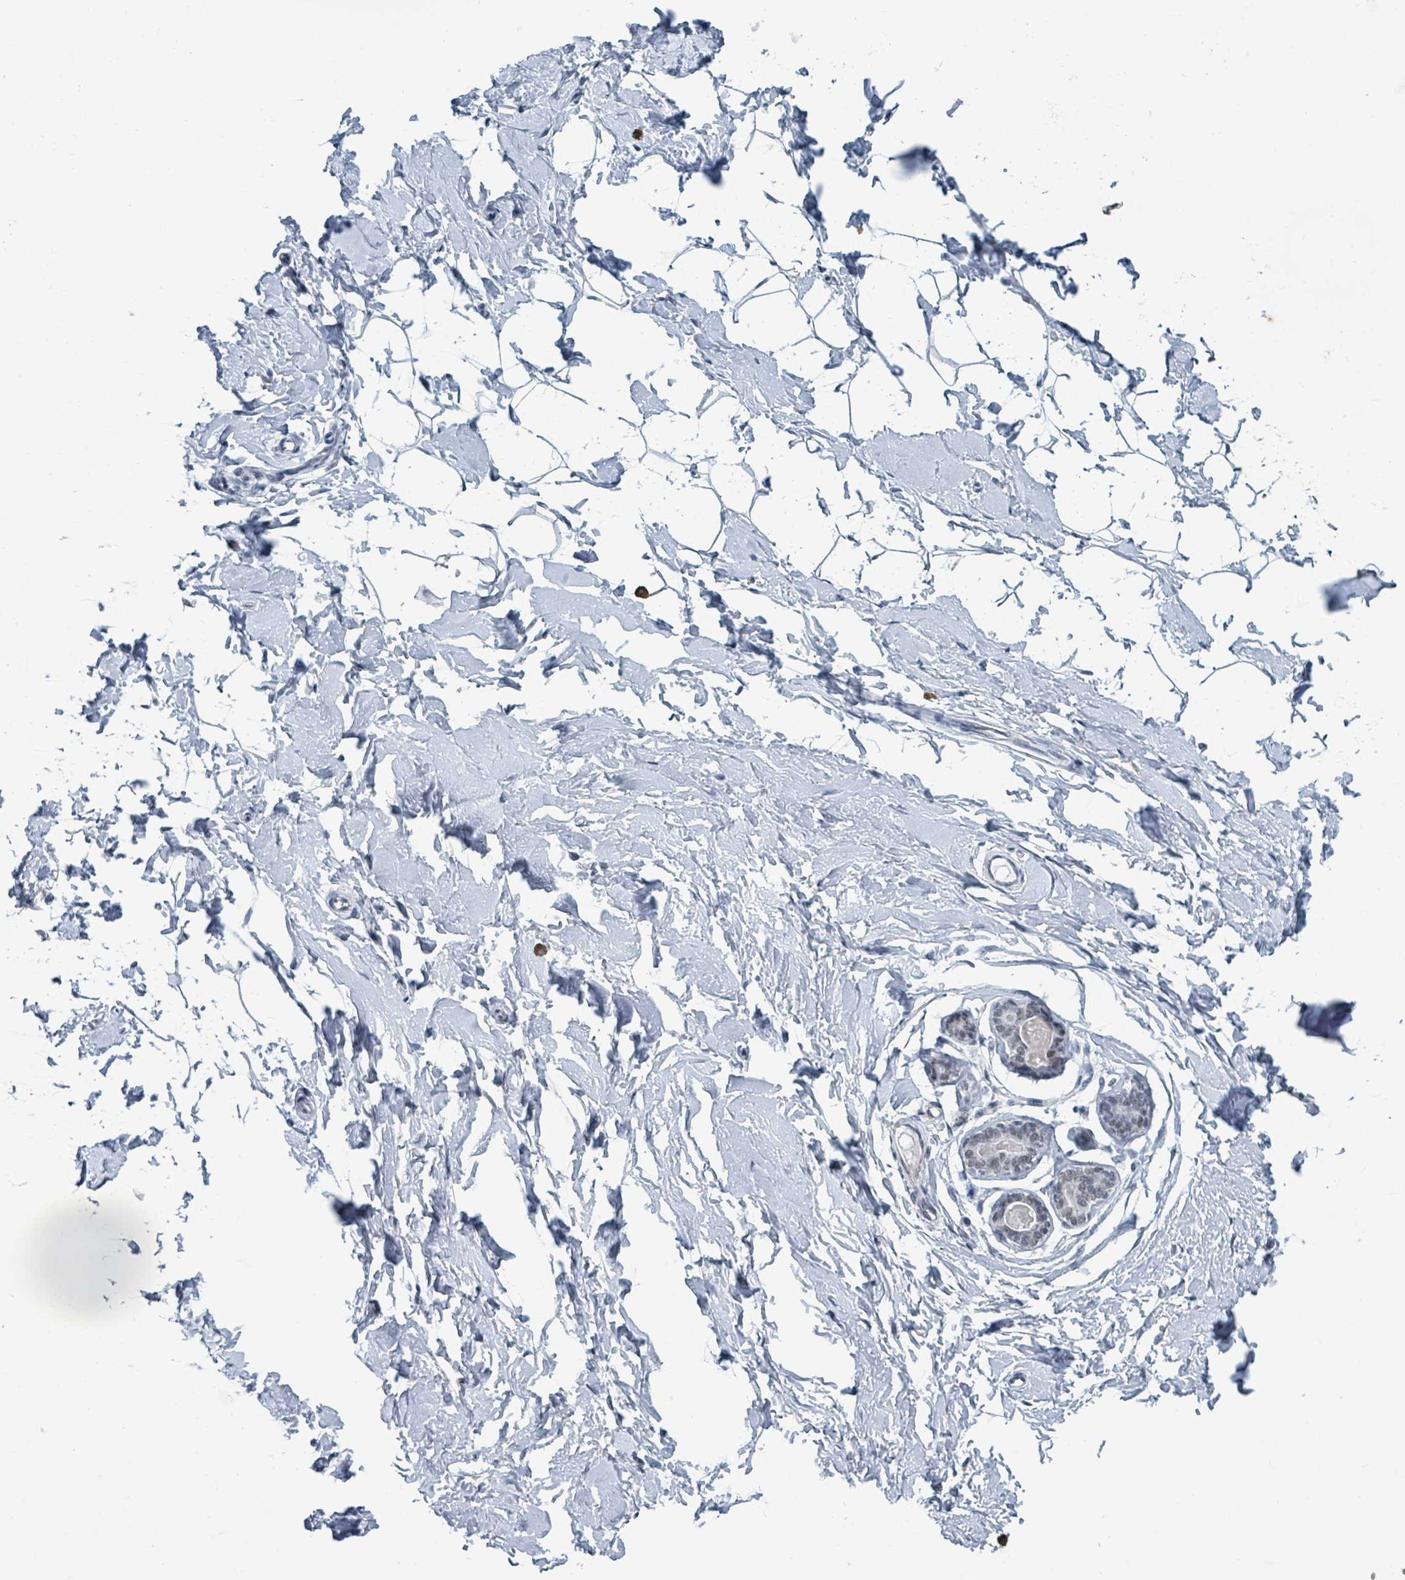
{"staining": {"intensity": "negative", "quantity": "none", "location": "none"}, "tissue": "breast", "cell_type": "Adipocytes", "image_type": "normal", "snomed": [{"axis": "morphology", "description": "Normal tissue, NOS"}, {"axis": "topography", "description": "Breast"}], "caption": "The immunohistochemistry histopathology image has no significant positivity in adipocytes of breast.", "gene": "EHMT2", "patient": {"sex": "female", "age": 23}}